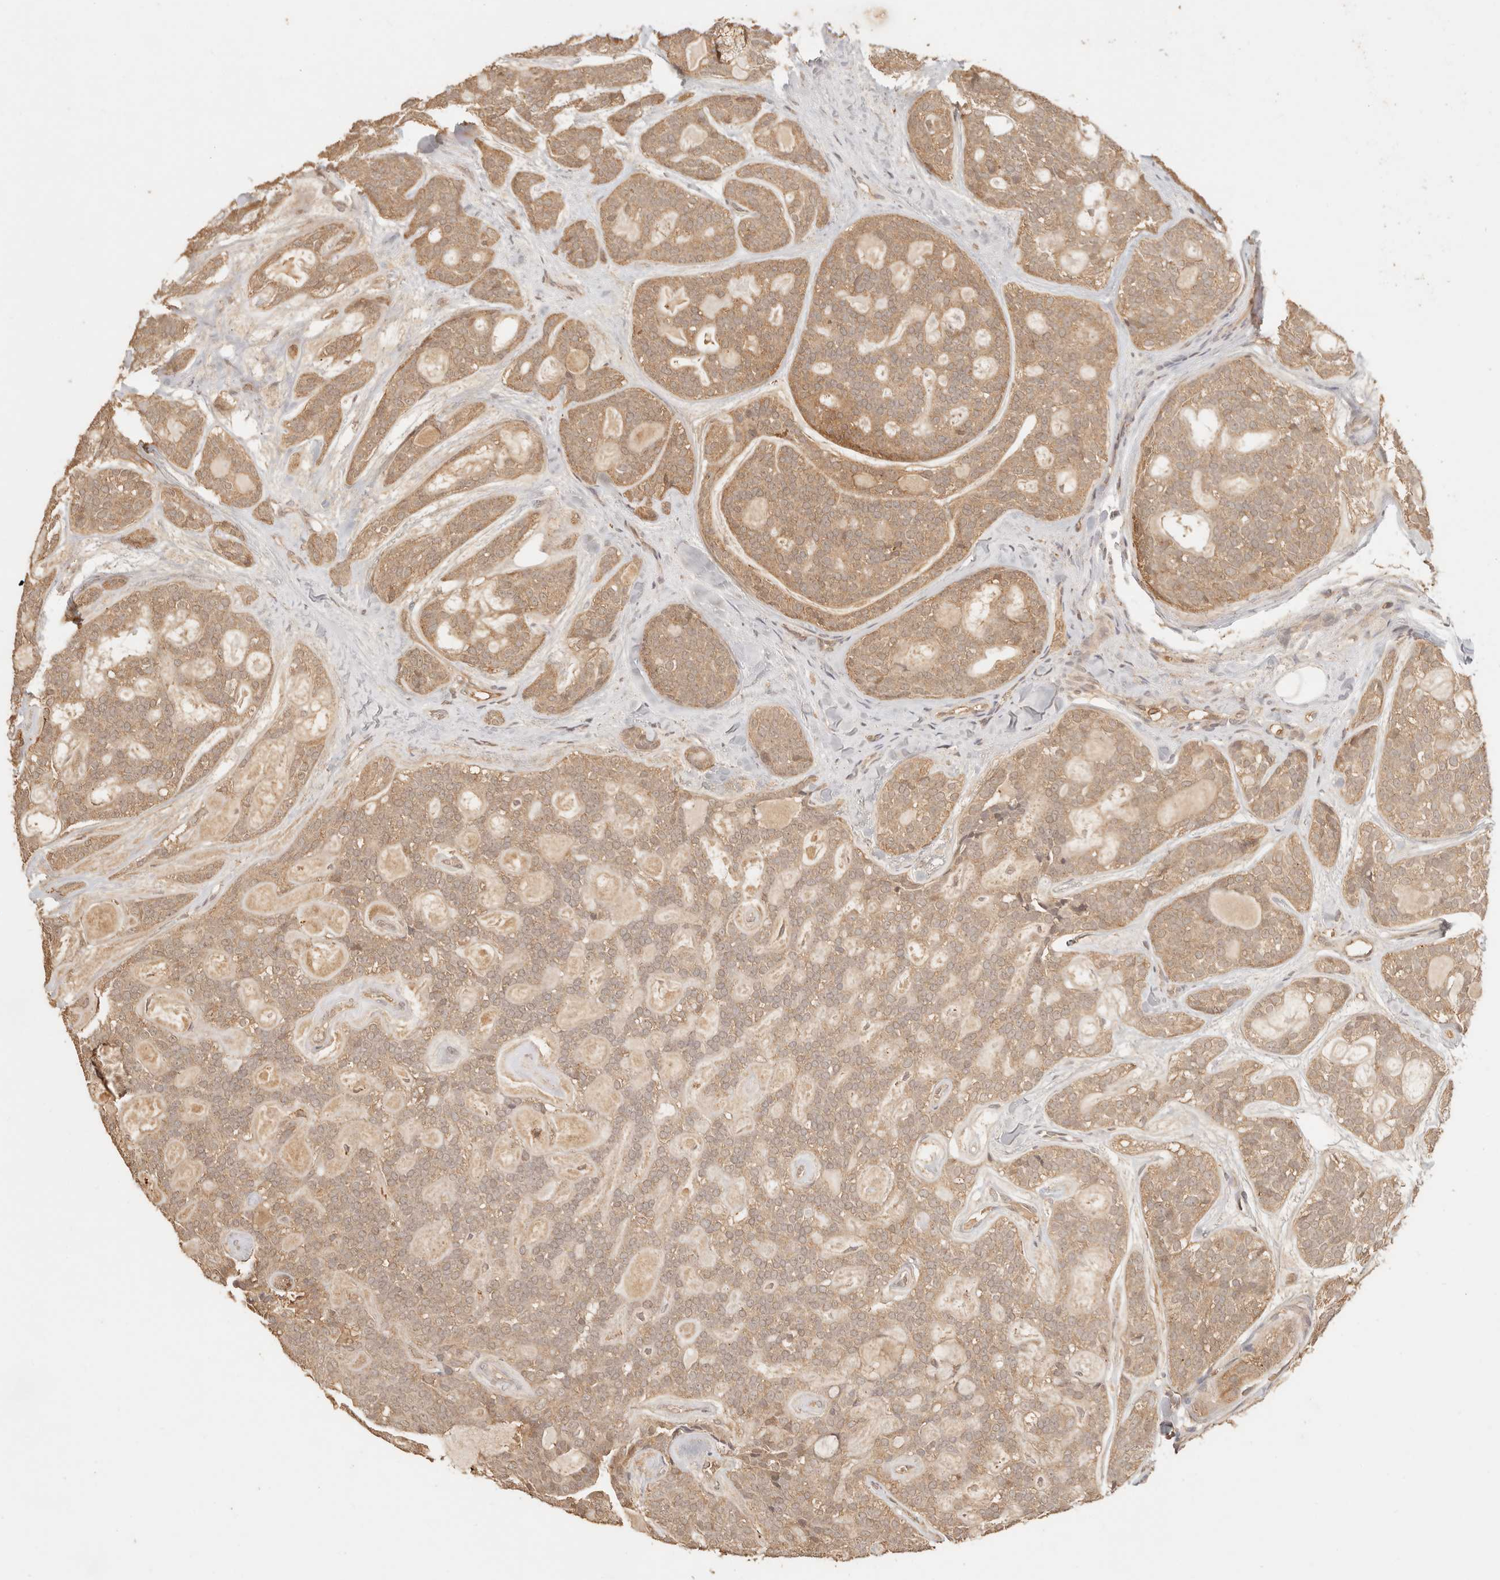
{"staining": {"intensity": "moderate", "quantity": ">75%", "location": "cytoplasmic/membranous"}, "tissue": "head and neck cancer", "cell_type": "Tumor cells", "image_type": "cancer", "snomed": [{"axis": "morphology", "description": "Adenocarcinoma, NOS"}, {"axis": "topography", "description": "Head-Neck"}], "caption": "A photomicrograph of human head and neck cancer stained for a protein demonstrates moderate cytoplasmic/membranous brown staining in tumor cells.", "gene": "INTS11", "patient": {"sex": "male", "age": 66}}